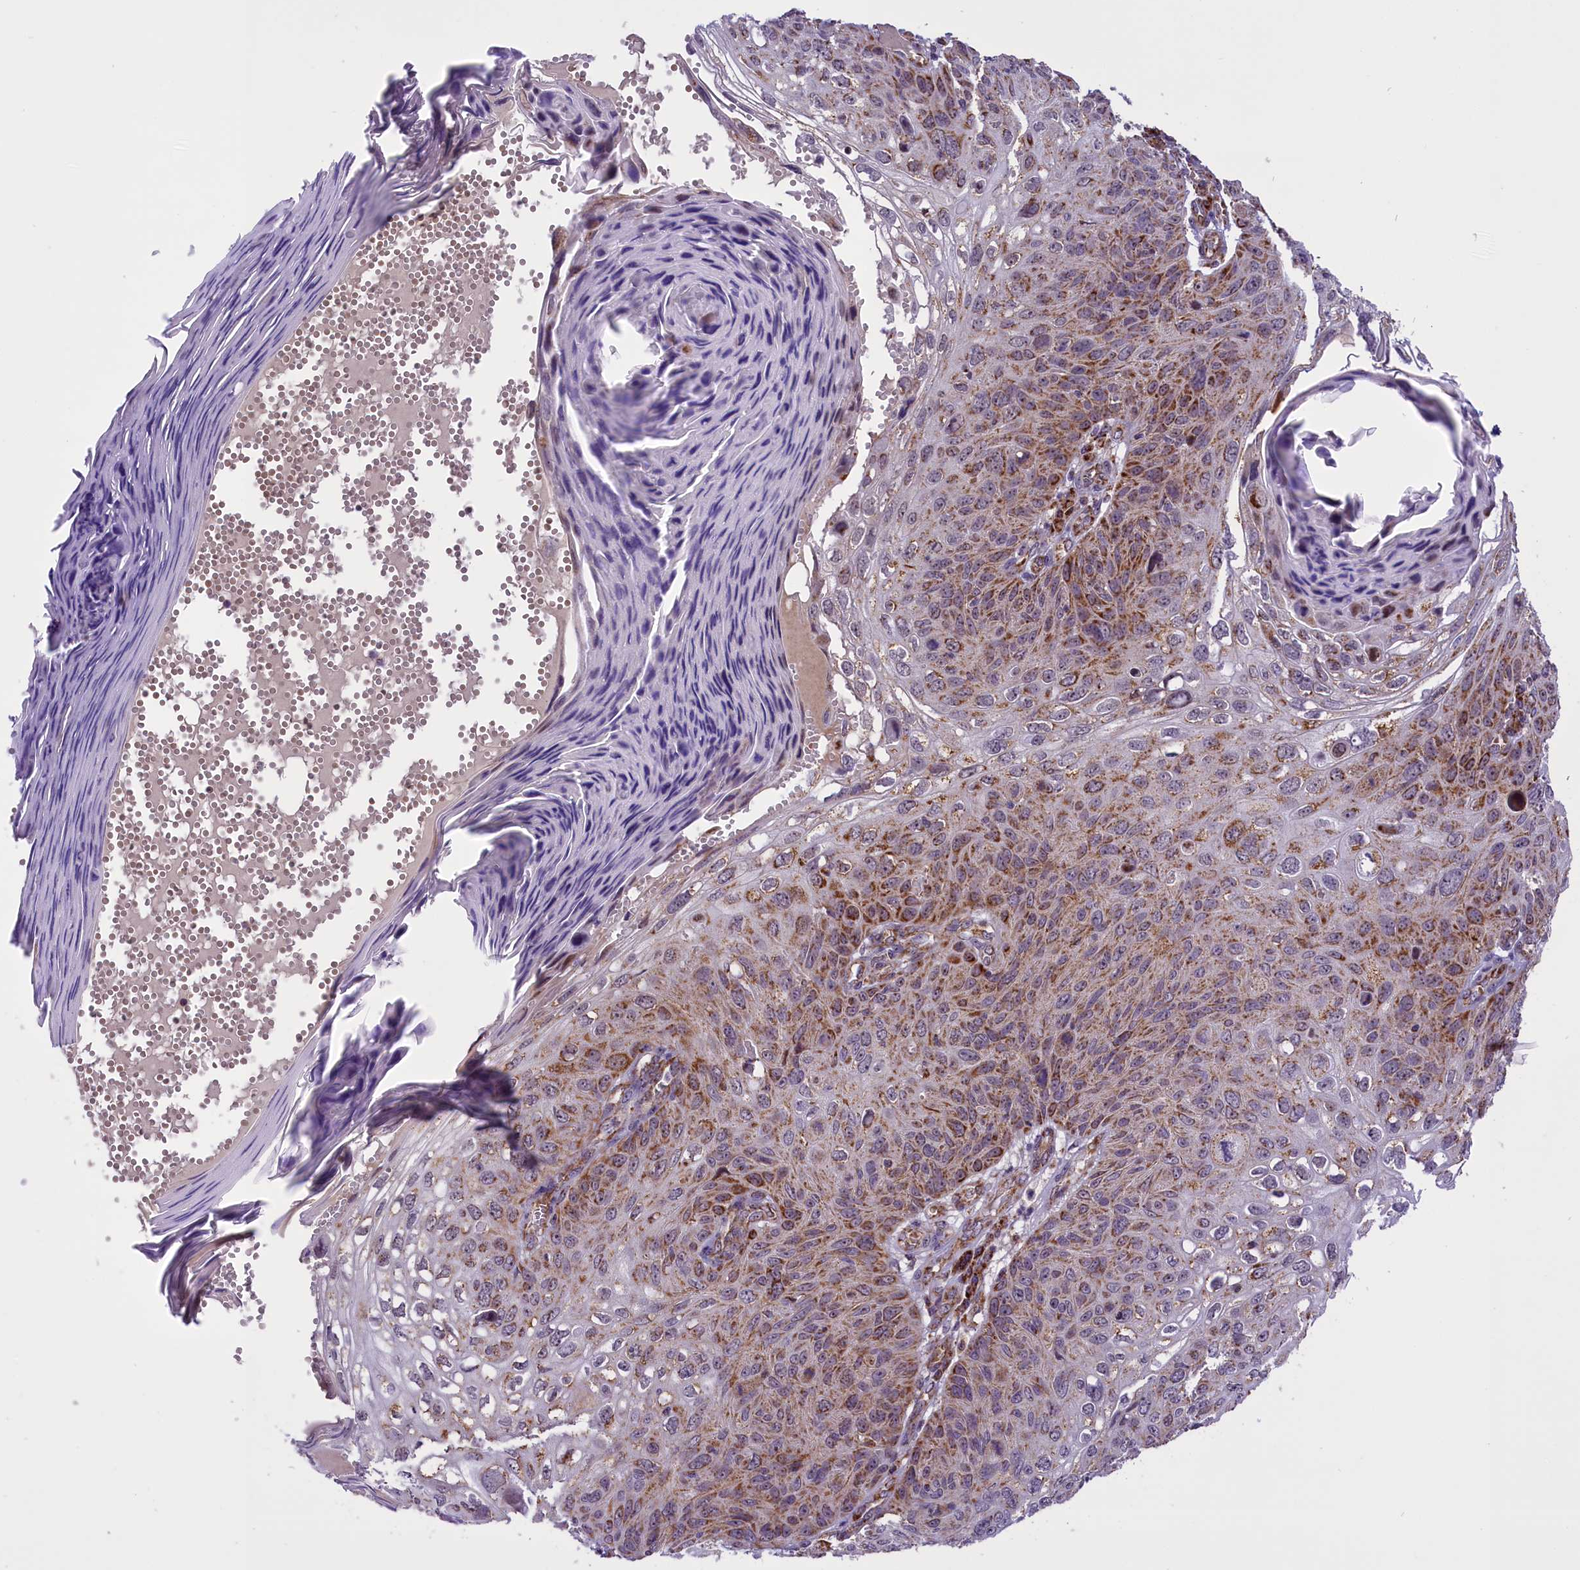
{"staining": {"intensity": "moderate", "quantity": "25%-75%", "location": "cytoplasmic/membranous"}, "tissue": "skin cancer", "cell_type": "Tumor cells", "image_type": "cancer", "snomed": [{"axis": "morphology", "description": "Squamous cell carcinoma, NOS"}, {"axis": "topography", "description": "Skin"}], "caption": "Immunohistochemical staining of human skin cancer (squamous cell carcinoma) shows moderate cytoplasmic/membranous protein positivity in approximately 25%-75% of tumor cells.", "gene": "NDUFS5", "patient": {"sex": "female", "age": 90}}